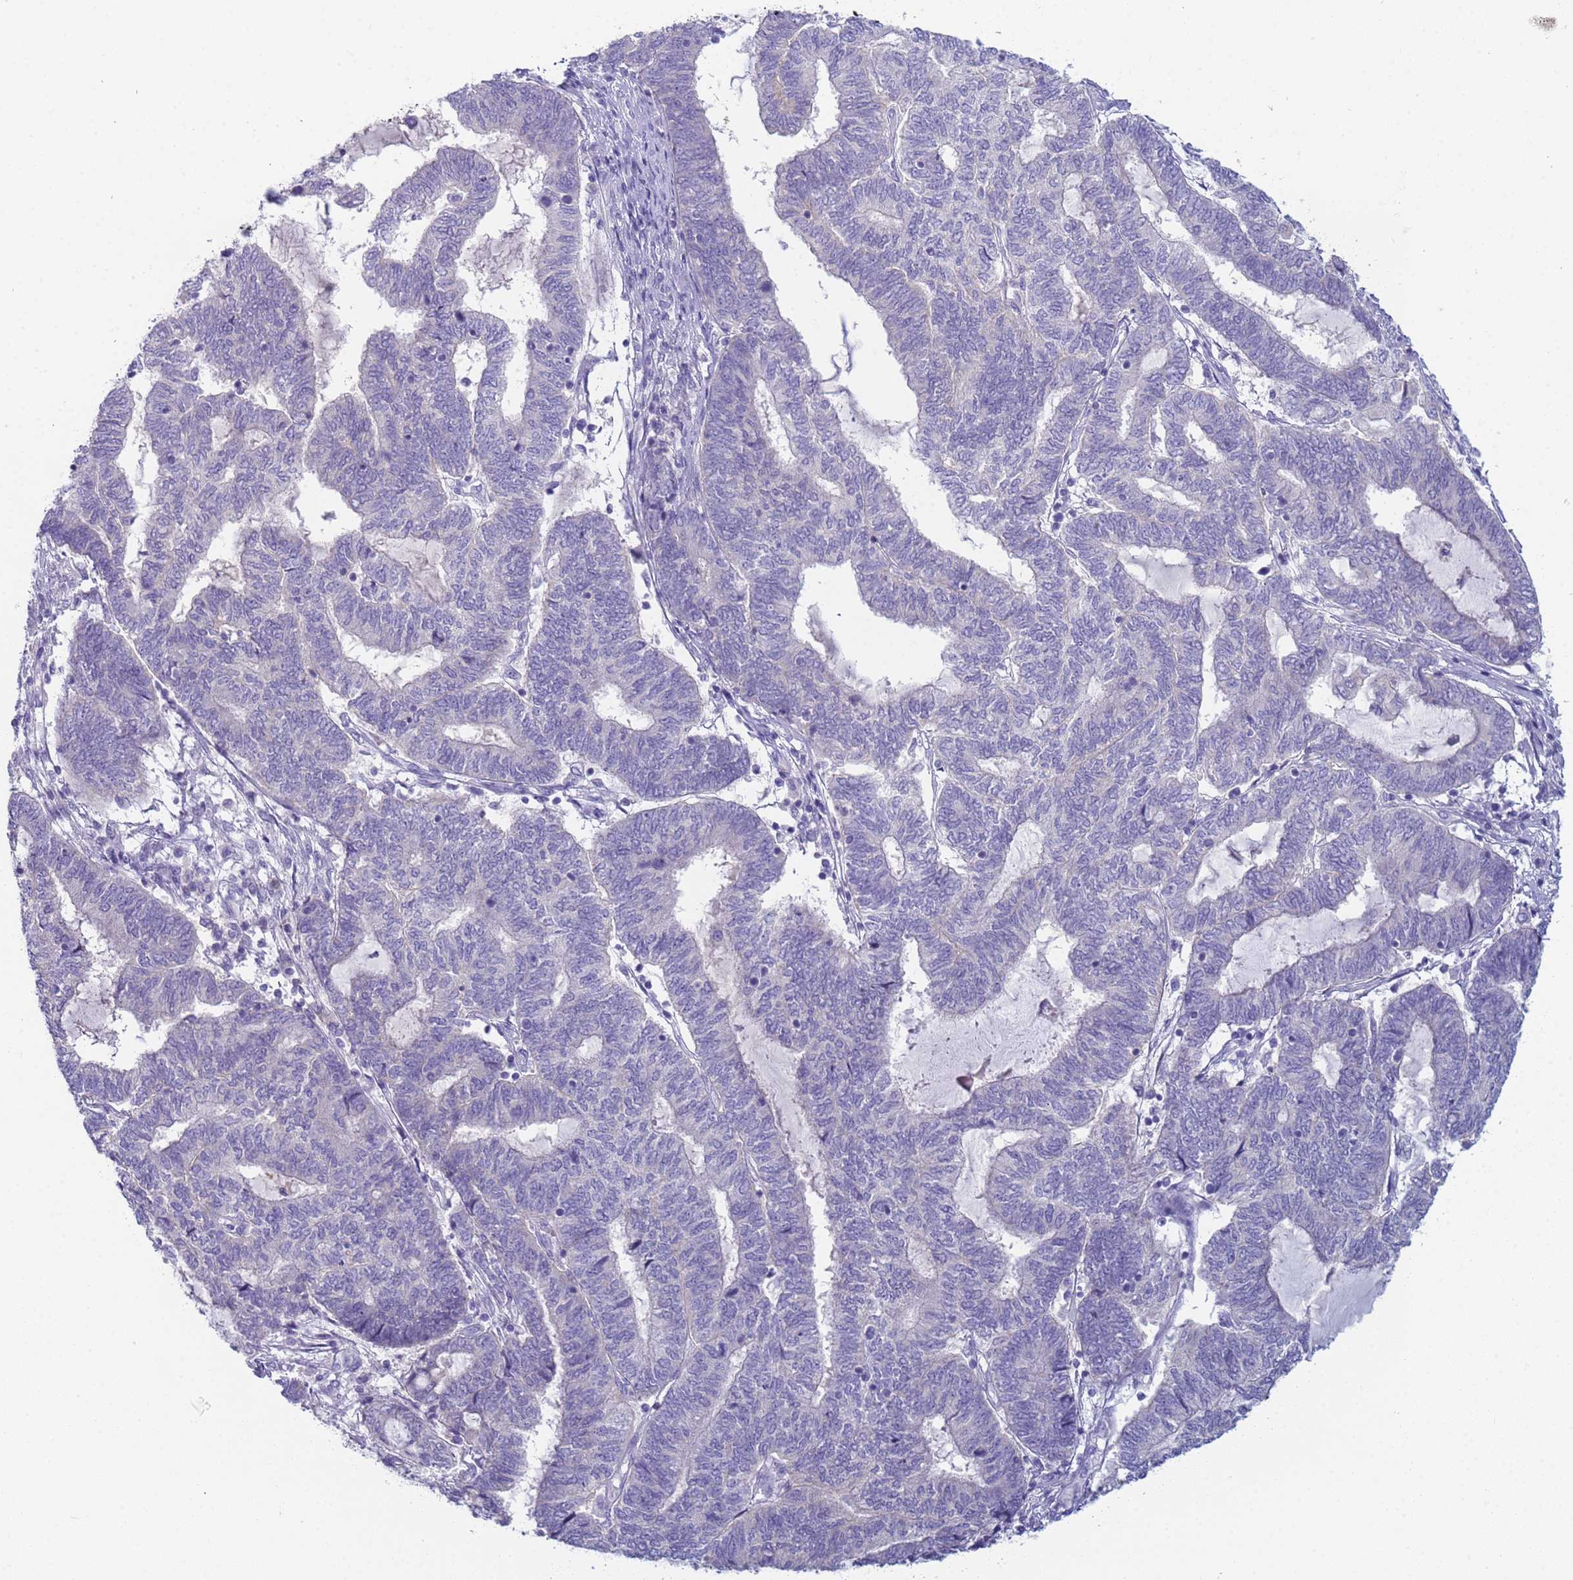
{"staining": {"intensity": "negative", "quantity": "none", "location": "none"}, "tissue": "endometrial cancer", "cell_type": "Tumor cells", "image_type": "cancer", "snomed": [{"axis": "morphology", "description": "Adenocarcinoma, NOS"}, {"axis": "topography", "description": "Uterus"}, {"axis": "topography", "description": "Endometrium"}], "caption": "Tumor cells are negative for protein expression in human endometrial cancer (adenocarcinoma).", "gene": "CR1", "patient": {"sex": "female", "age": 70}}